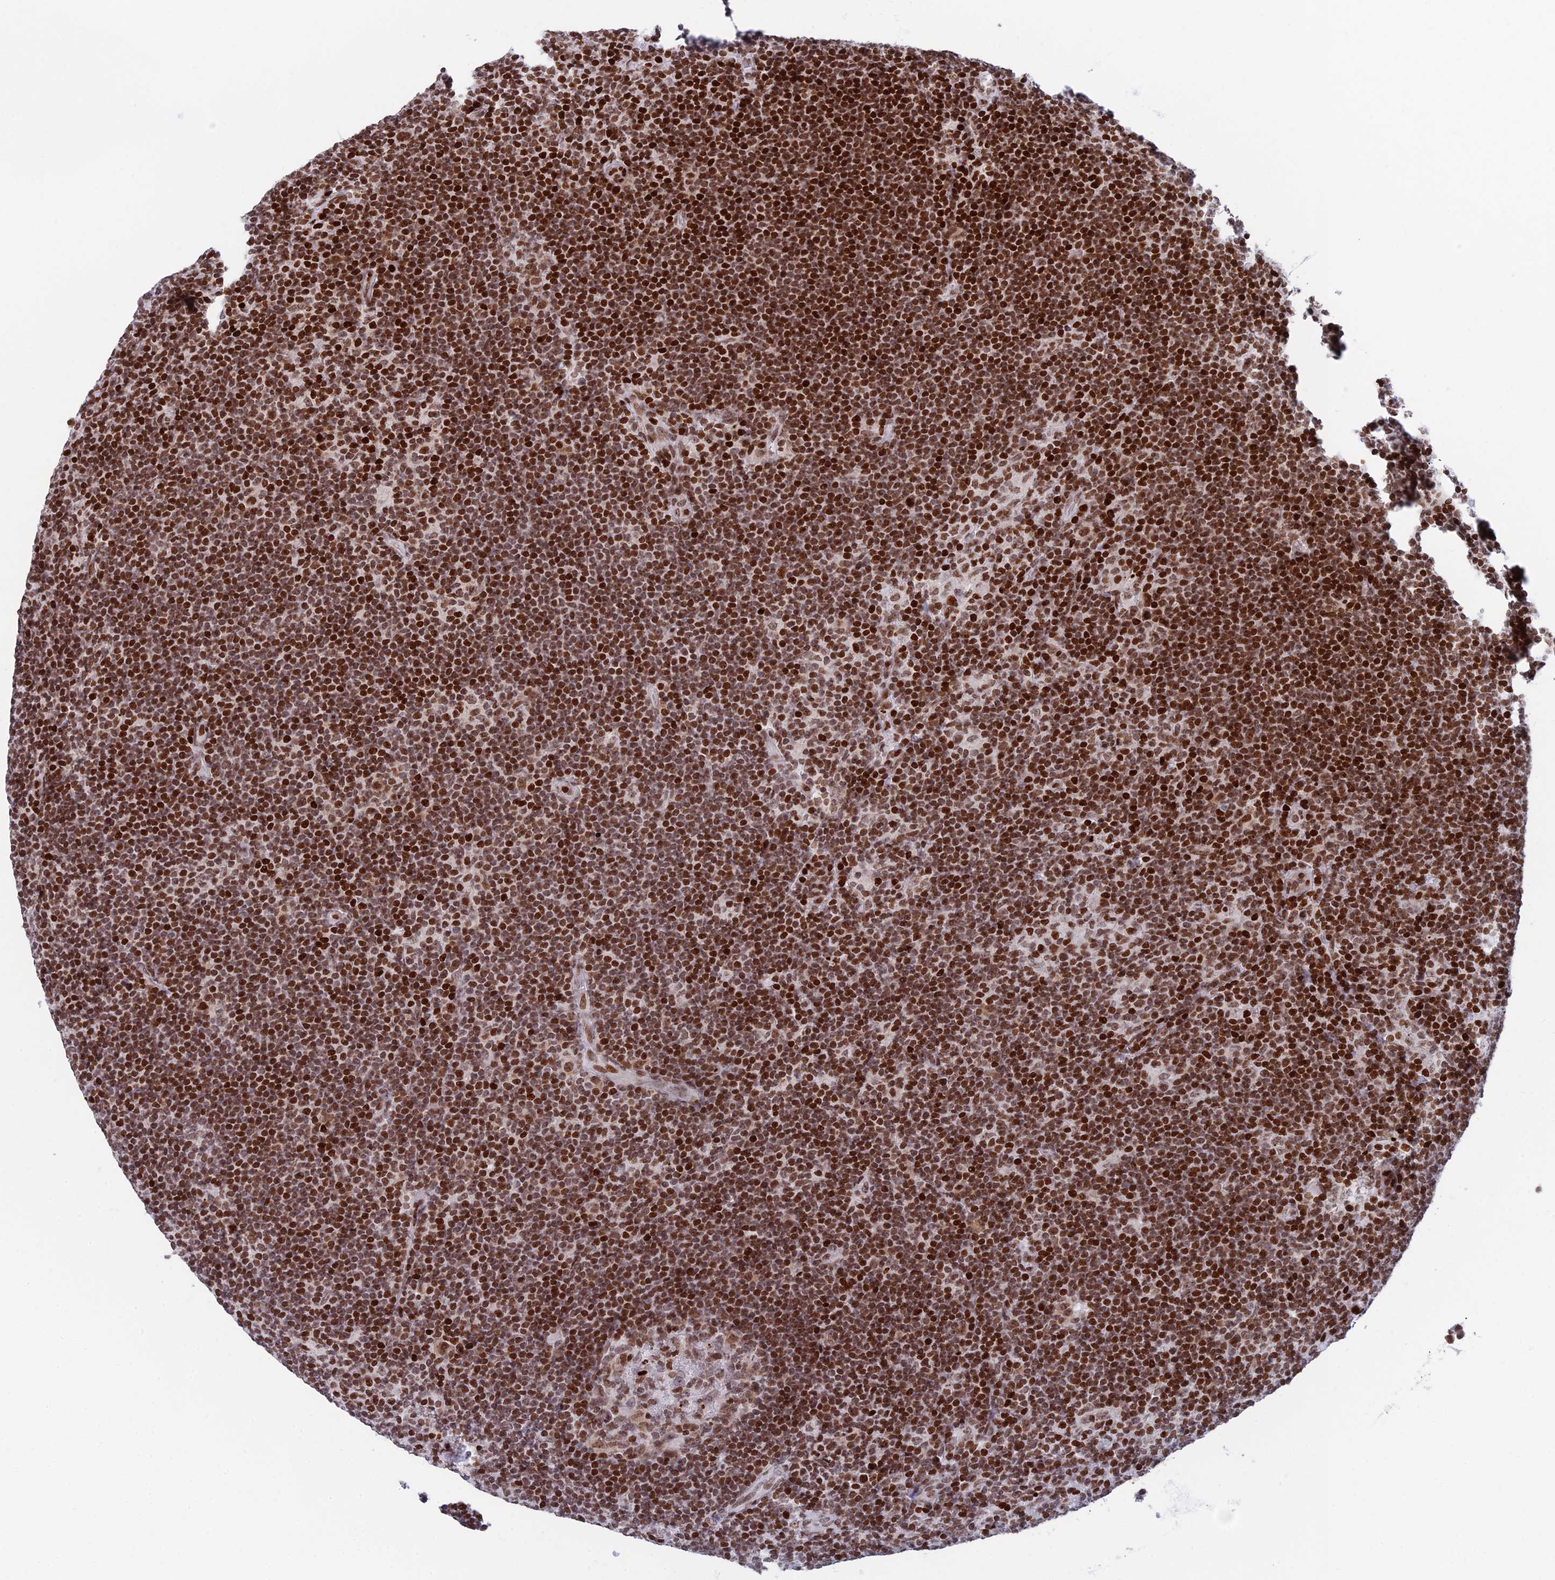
{"staining": {"intensity": "moderate", "quantity": ">75%", "location": "nuclear"}, "tissue": "lymphoma", "cell_type": "Tumor cells", "image_type": "cancer", "snomed": [{"axis": "morphology", "description": "Hodgkin's disease, NOS"}, {"axis": "topography", "description": "Lymph node"}], "caption": "Protein analysis of Hodgkin's disease tissue reveals moderate nuclear staining in about >75% of tumor cells.", "gene": "RPAP1", "patient": {"sex": "female", "age": 57}}